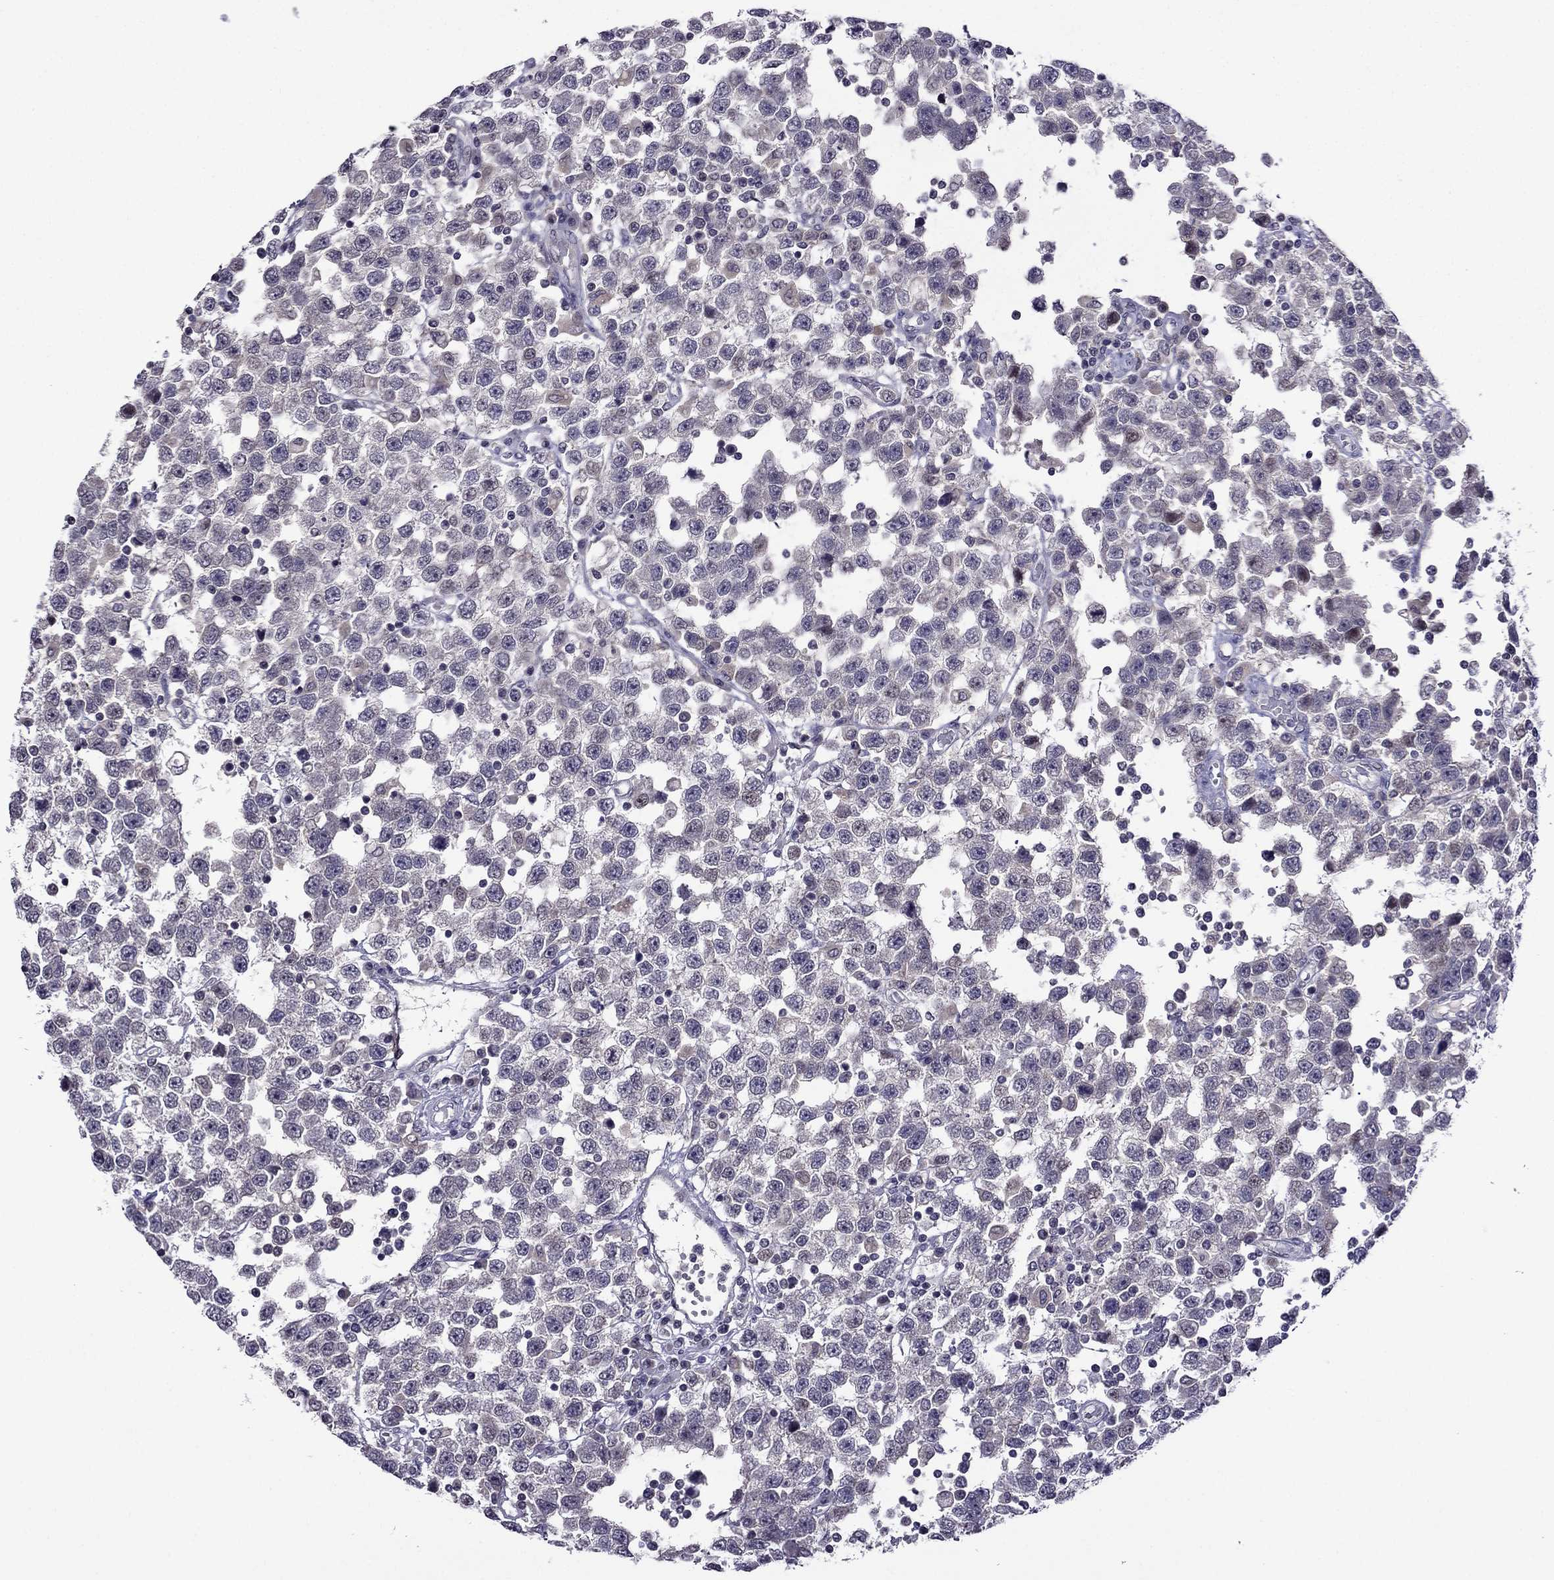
{"staining": {"intensity": "negative", "quantity": "none", "location": "none"}, "tissue": "testis cancer", "cell_type": "Tumor cells", "image_type": "cancer", "snomed": [{"axis": "morphology", "description": "Seminoma, NOS"}, {"axis": "topography", "description": "Testis"}], "caption": "Immunohistochemical staining of human testis seminoma shows no significant positivity in tumor cells.", "gene": "SPTBN4", "patient": {"sex": "male", "age": 34}}